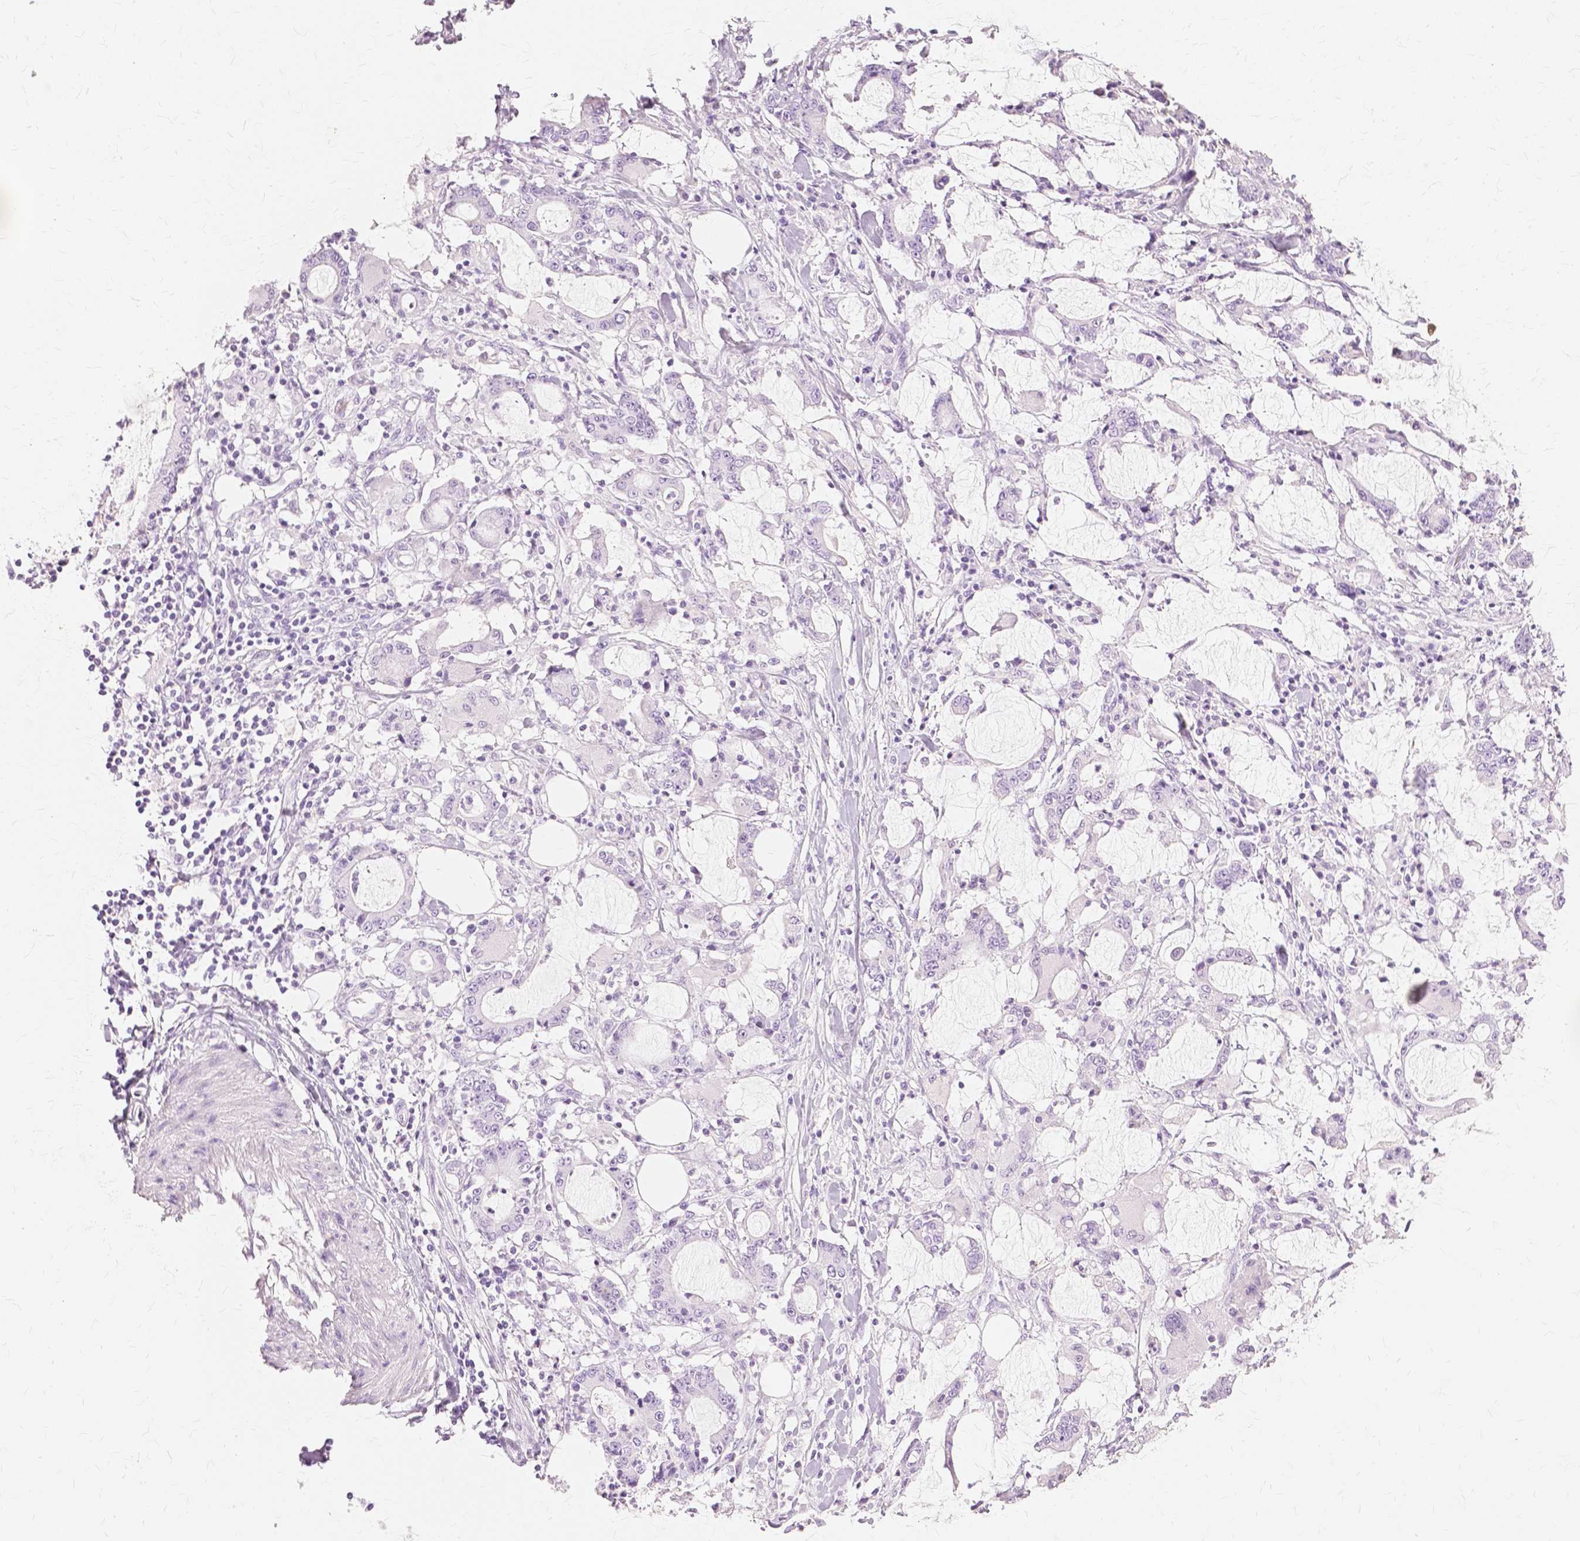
{"staining": {"intensity": "negative", "quantity": "none", "location": "none"}, "tissue": "stomach cancer", "cell_type": "Tumor cells", "image_type": "cancer", "snomed": [{"axis": "morphology", "description": "Adenocarcinoma, NOS"}, {"axis": "topography", "description": "Stomach, upper"}], "caption": "This image is of stomach cancer (adenocarcinoma) stained with immunohistochemistry (IHC) to label a protein in brown with the nuclei are counter-stained blue. There is no staining in tumor cells.", "gene": "TGM1", "patient": {"sex": "male", "age": 68}}